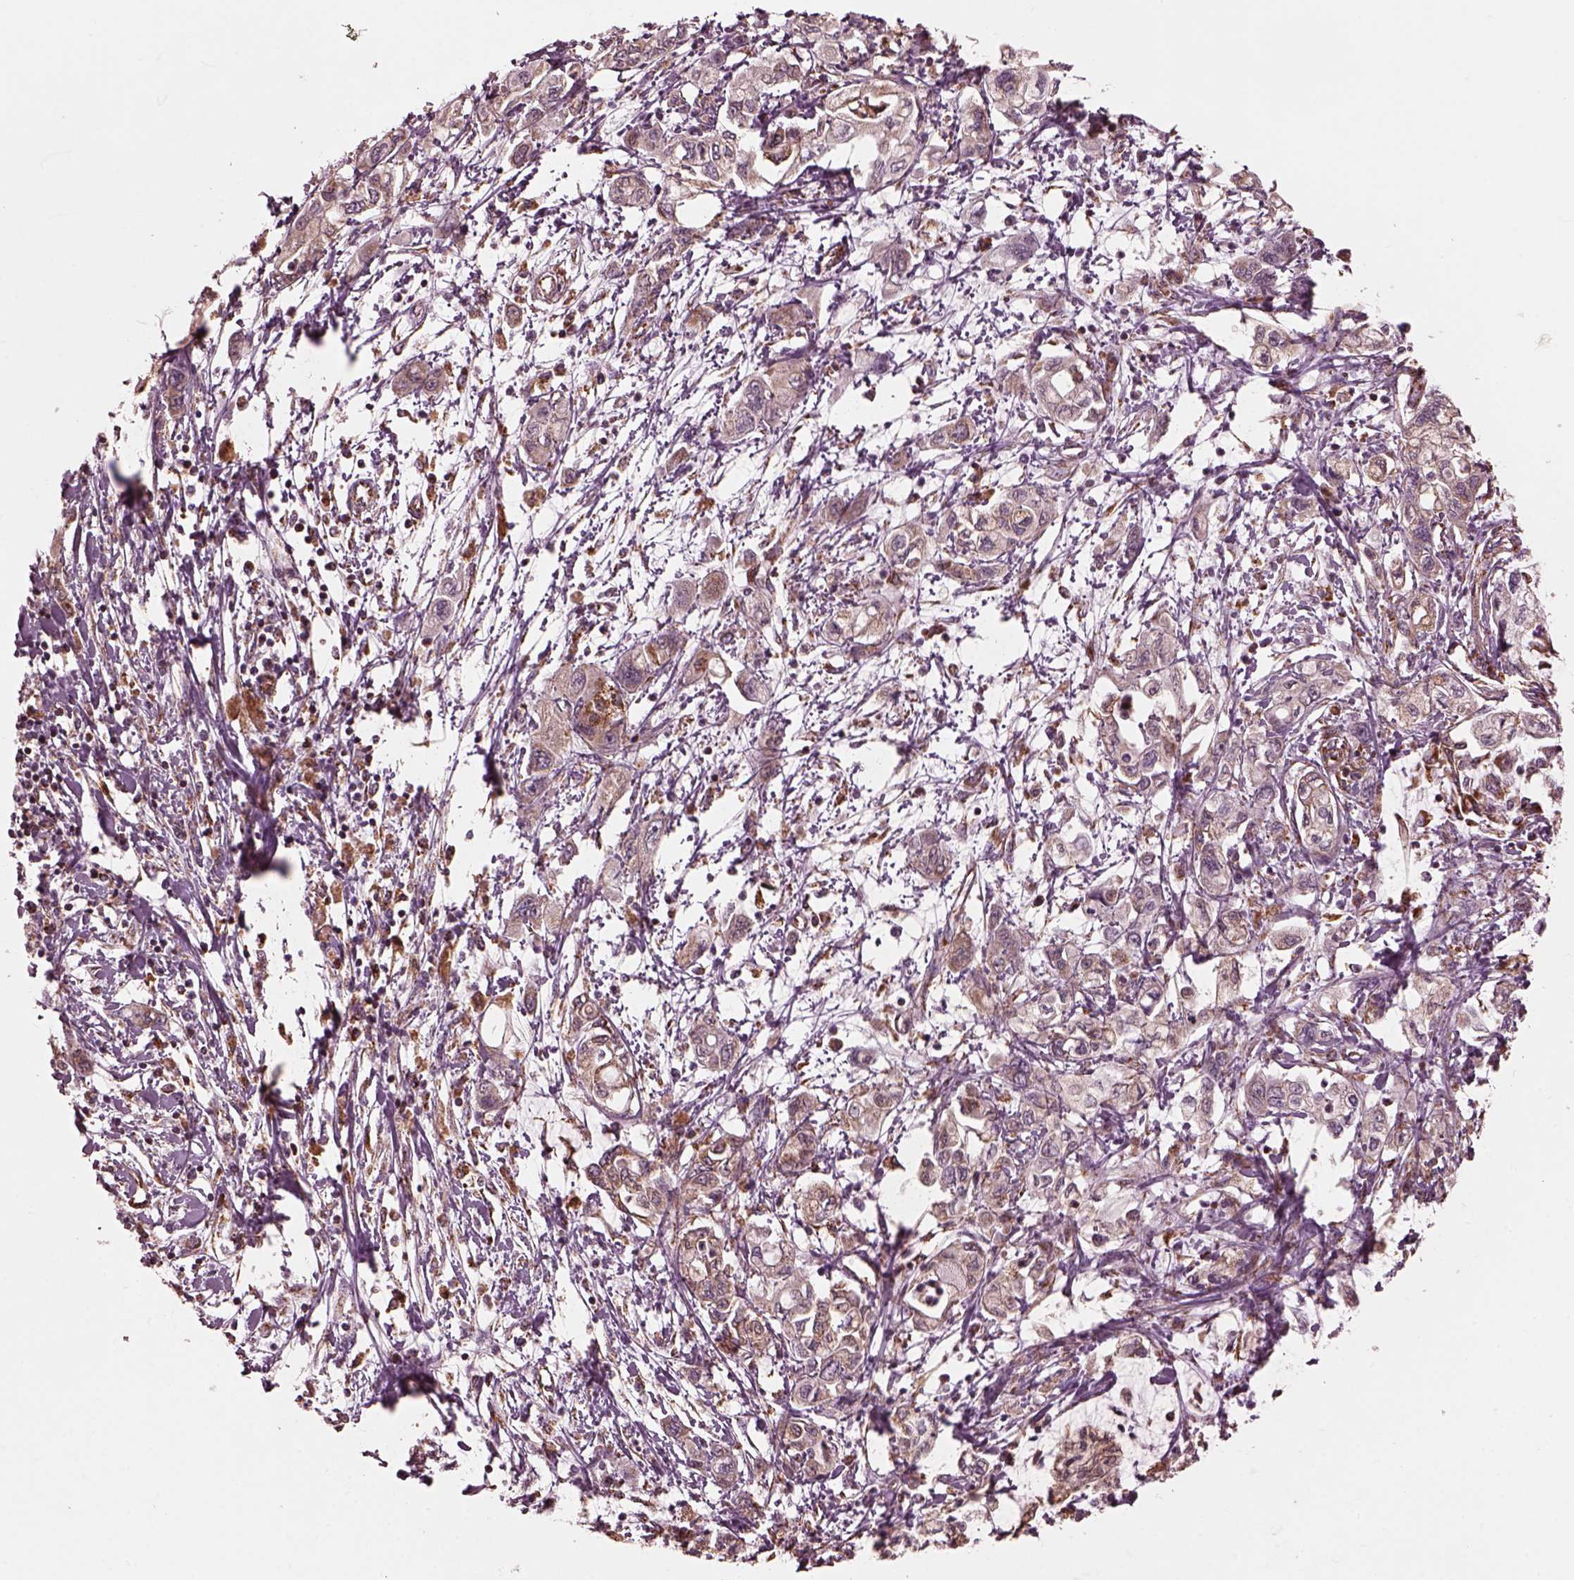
{"staining": {"intensity": "weak", "quantity": "25%-75%", "location": "cytoplasmic/membranous"}, "tissue": "pancreatic cancer", "cell_type": "Tumor cells", "image_type": "cancer", "snomed": [{"axis": "morphology", "description": "Adenocarcinoma, NOS"}, {"axis": "topography", "description": "Pancreas"}], "caption": "A high-resolution image shows immunohistochemistry (IHC) staining of adenocarcinoma (pancreatic), which demonstrates weak cytoplasmic/membranous positivity in approximately 25%-75% of tumor cells. (DAB IHC, brown staining for protein, blue staining for nuclei).", "gene": "NDUFB10", "patient": {"sex": "male", "age": 54}}